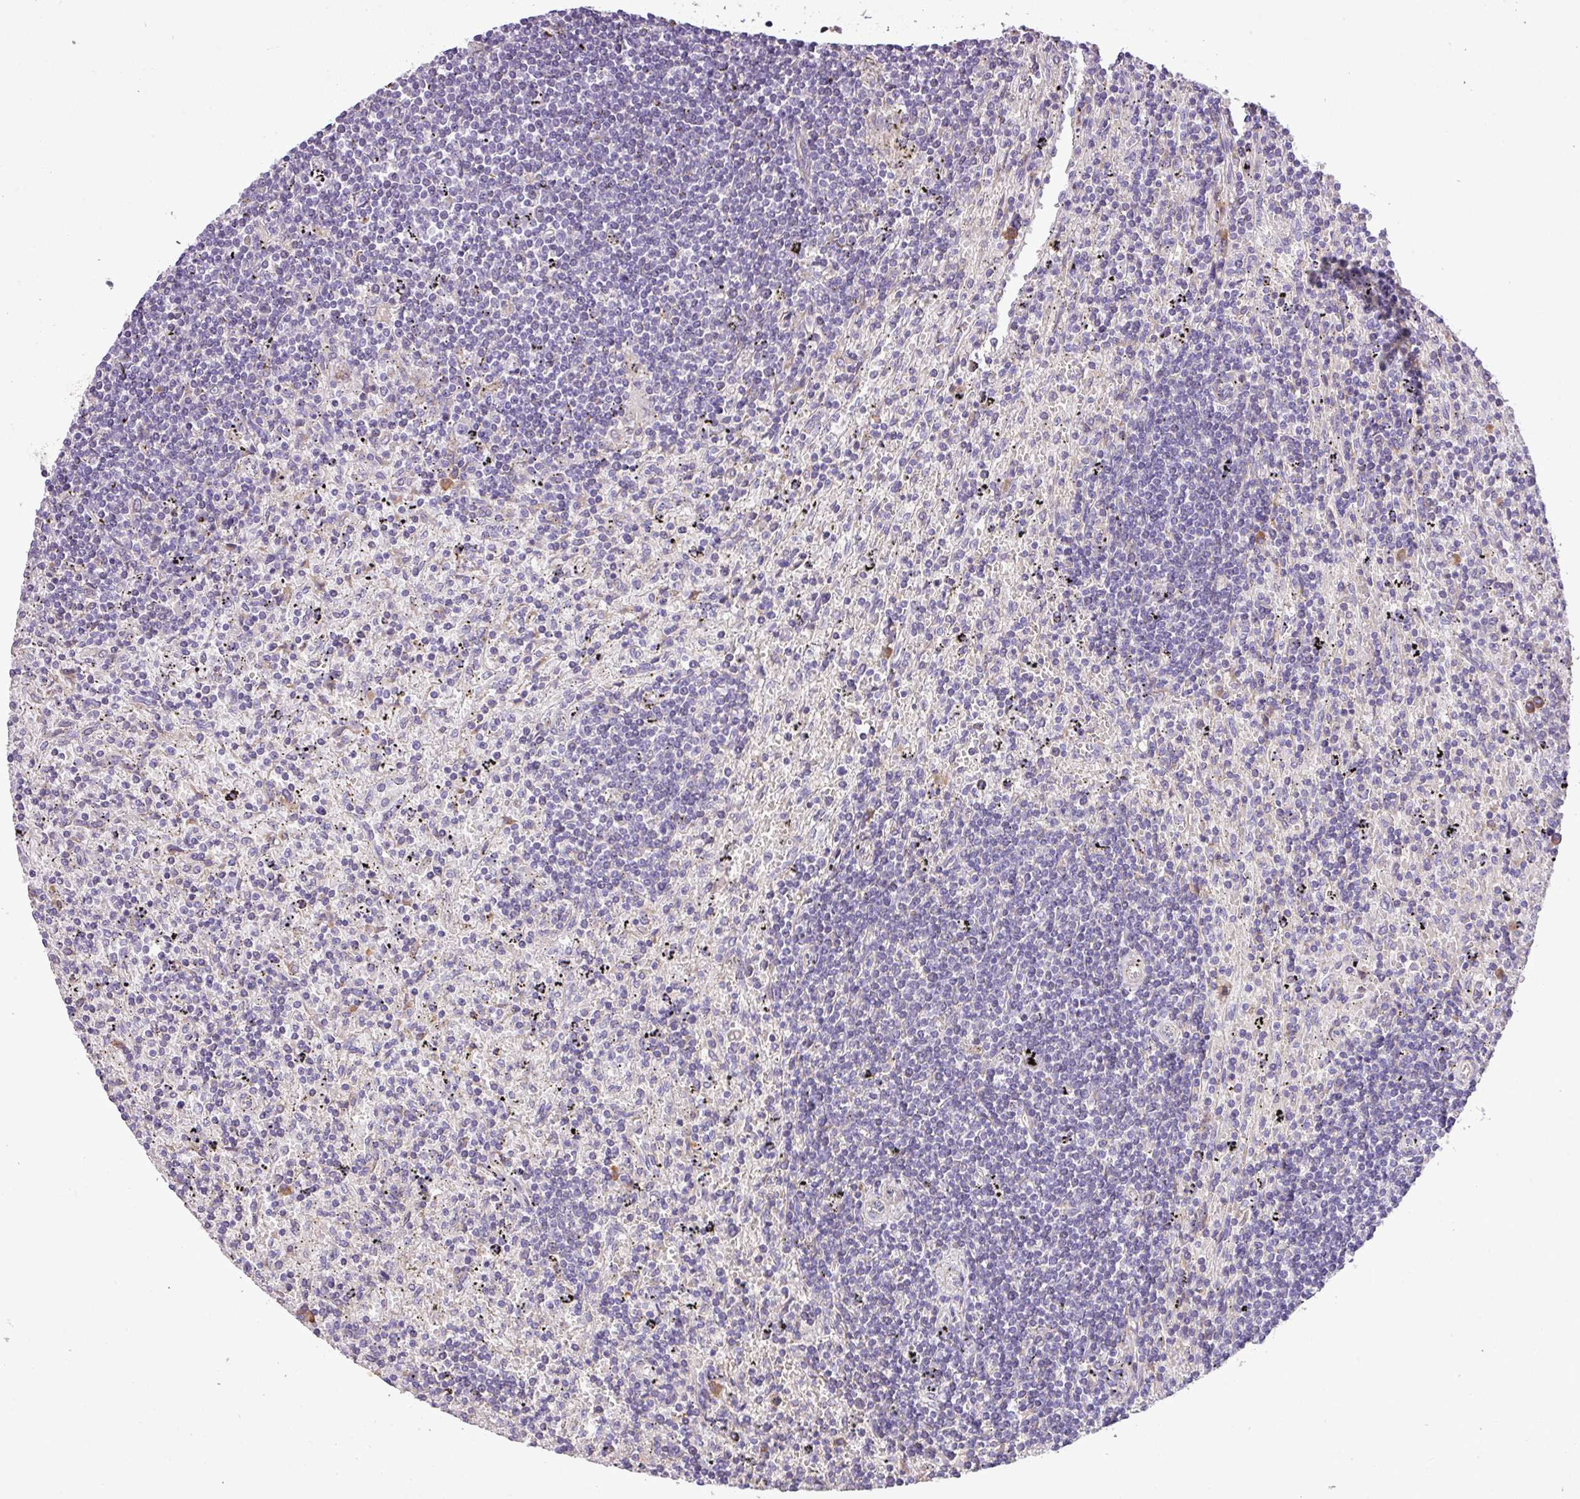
{"staining": {"intensity": "negative", "quantity": "none", "location": "none"}, "tissue": "lymphoma", "cell_type": "Tumor cells", "image_type": "cancer", "snomed": [{"axis": "morphology", "description": "Malignant lymphoma, non-Hodgkin's type, Low grade"}, {"axis": "topography", "description": "Spleen"}], "caption": "Tumor cells show no significant protein expression in lymphoma.", "gene": "MOCS3", "patient": {"sex": "male", "age": 76}}